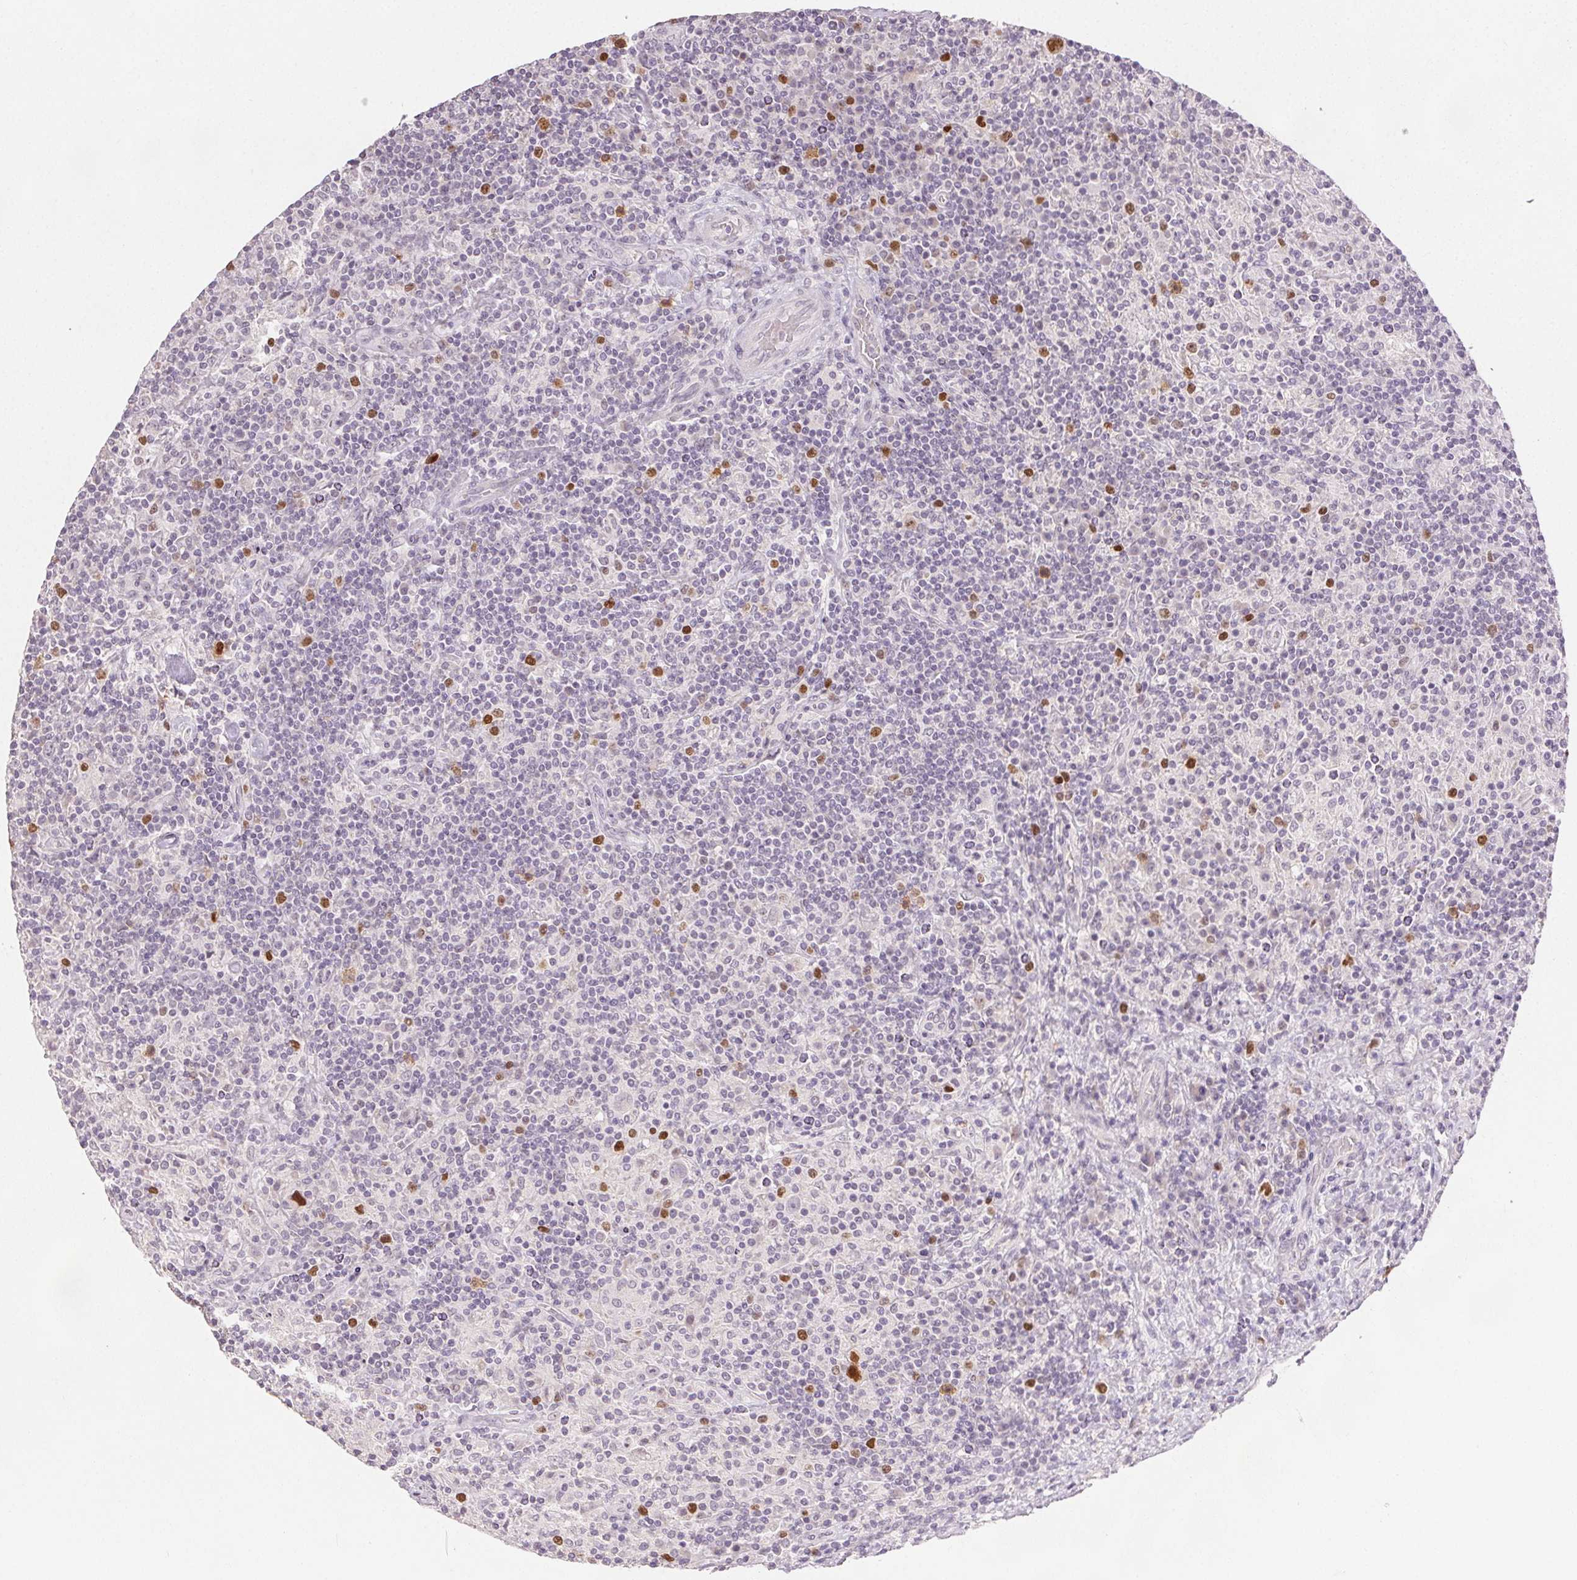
{"staining": {"intensity": "moderate", "quantity": "25%-75%", "location": "nuclear"}, "tissue": "lymphoma", "cell_type": "Tumor cells", "image_type": "cancer", "snomed": [{"axis": "morphology", "description": "Hodgkin's disease, NOS"}, {"axis": "topography", "description": "Lymph node"}], "caption": "This is an image of immunohistochemistry staining of lymphoma, which shows moderate positivity in the nuclear of tumor cells.", "gene": "ANLN", "patient": {"sex": "male", "age": 70}}